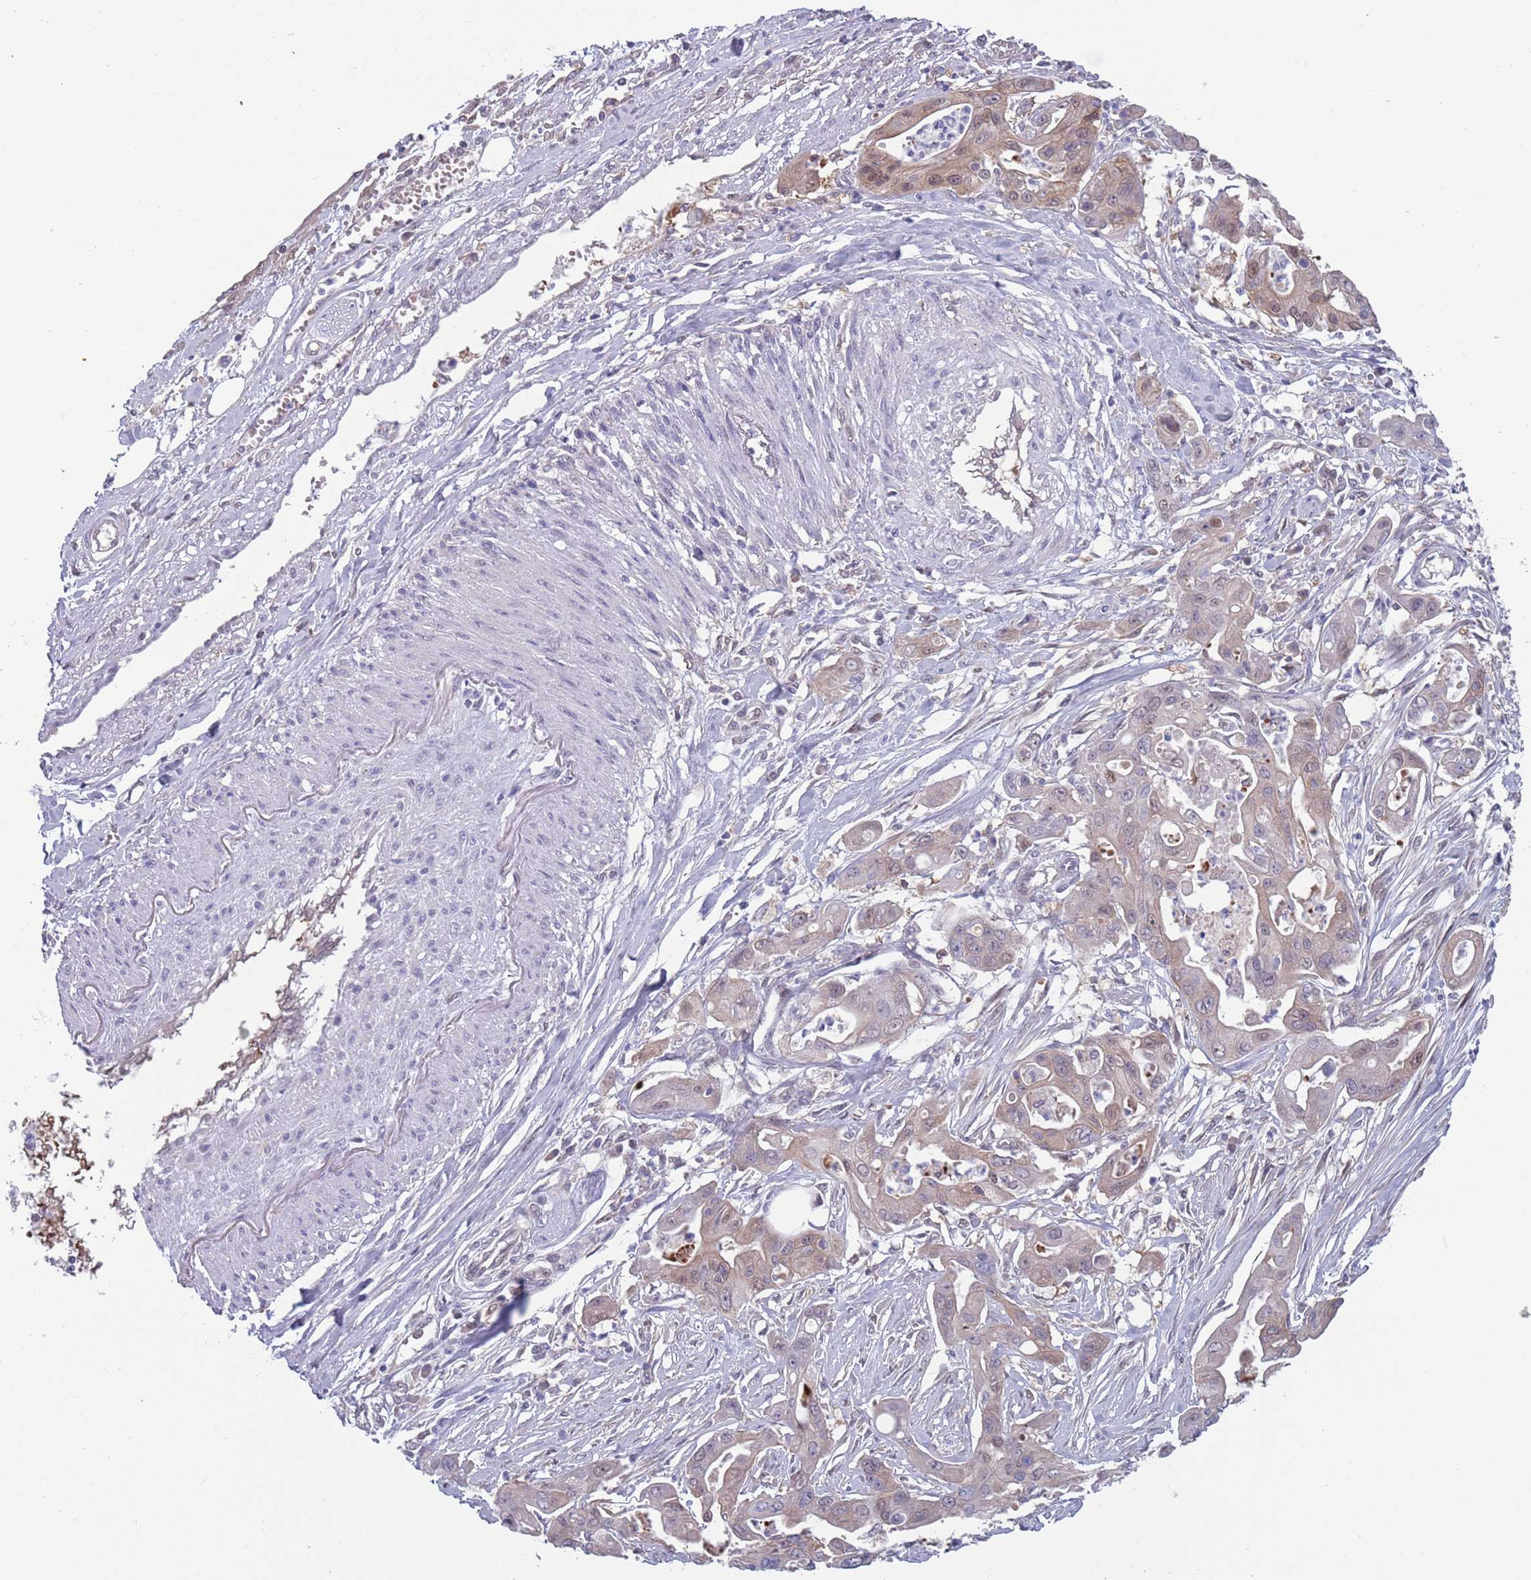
{"staining": {"intensity": "weak", "quantity": "25%-75%", "location": "cytoplasmic/membranous,nuclear"}, "tissue": "ovarian cancer", "cell_type": "Tumor cells", "image_type": "cancer", "snomed": [{"axis": "morphology", "description": "Cystadenocarcinoma, mucinous, NOS"}, {"axis": "topography", "description": "Ovary"}], "caption": "Protein expression analysis of human ovarian mucinous cystadenocarcinoma reveals weak cytoplasmic/membranous and nuclear positivity in about 25%-75% of tumor cells. Immunohistochemistry stains the protein of interest in brown and the nuclei are stained blue.", "gene": "CLNS1A", "patient": {"sex": "female", "age": 70}}